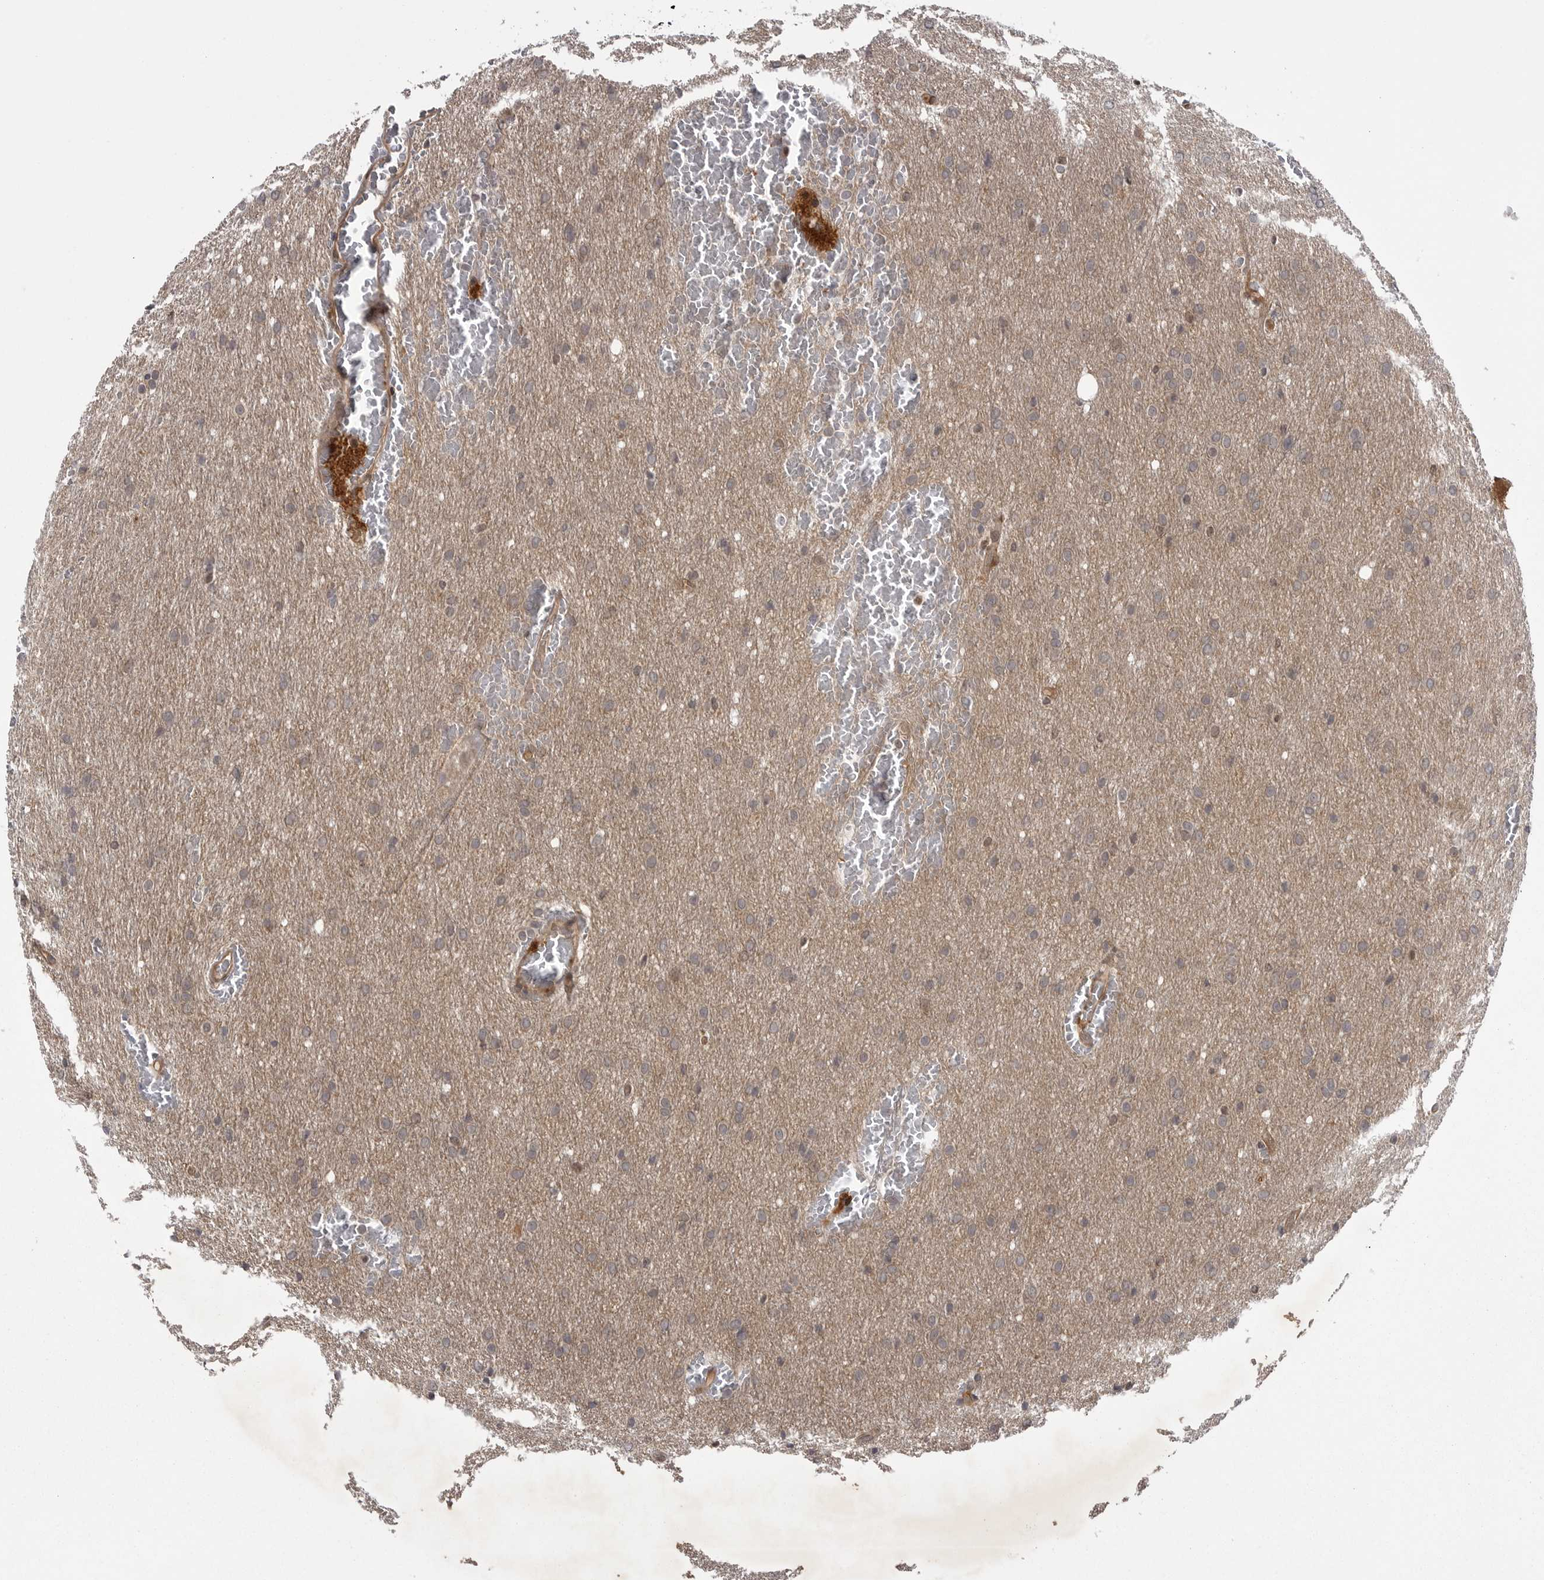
{"staining": {"intensity": "weak", "quantity": "<25%", "location": "cytoplasmic/membranous"}, "tissue": "glioma", "cell_type": "Tumor cells", "image_type": "cancer", "snomed": [{"axis": "morphology", "description": "Glioma, malignant, Low grade"}, {"axis": "topography", "description": "Brain"}], "caption": "An image of malignant low-grade glioma stained for a protein demonstrates no brown staining in tumor cells. (Immunohistochemistry, brightfield microscopy, high magnification).", "gene": "STK24", "patient": {"sex": "female", "age": 37}}